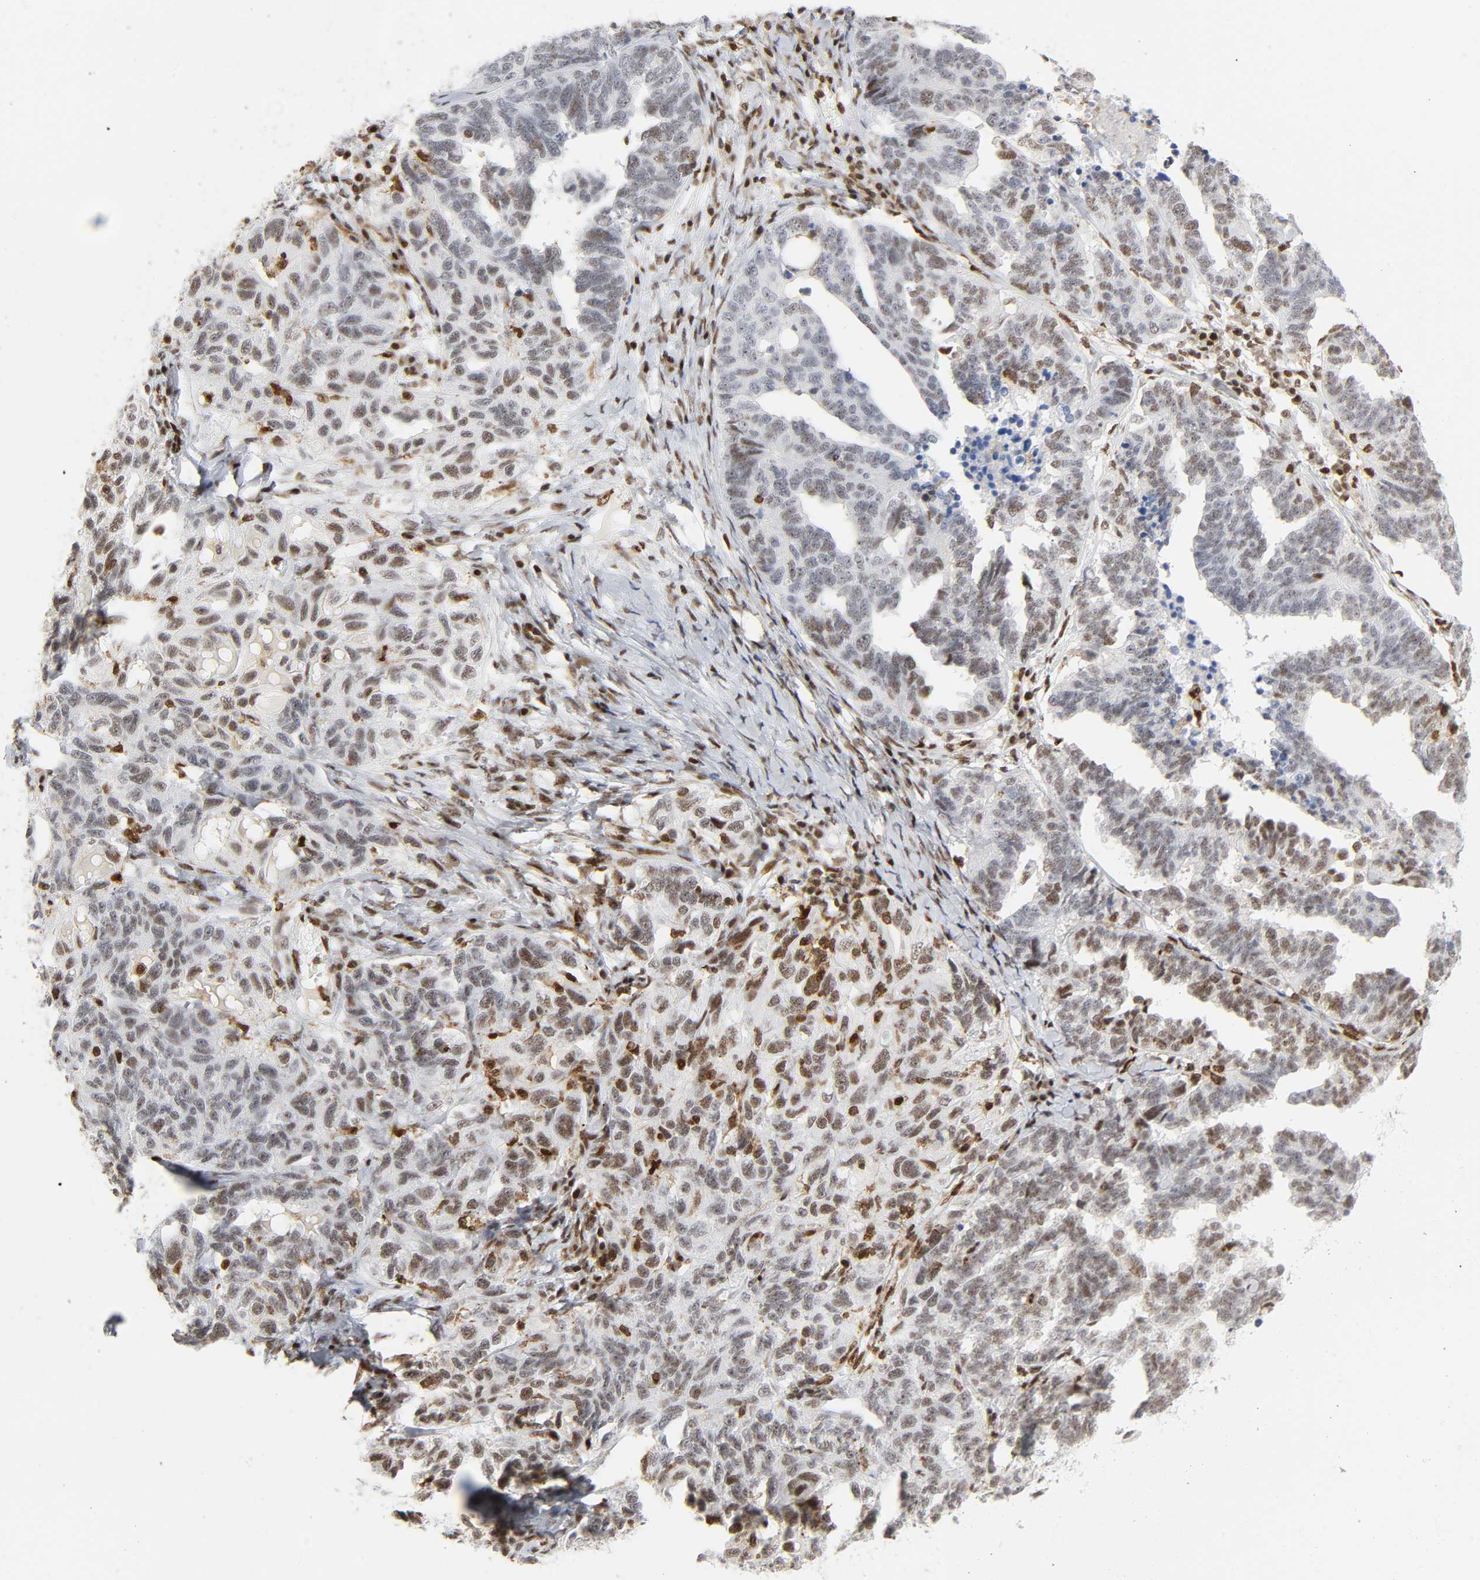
{"staining": {"intensity": "moderate", "quantity": "25%-75%", "location": "nuclear"}, "tissue": "ovarian cancer", "cell_type": "Tumor cells", "image_type": "cancer", "snomed": [{"axis": "morphology", "description": "Cystadenocarcinoma, serous, NOS"}, {"axis": "topography", "description": "Ovary"}], "caption": "Ovarian serous cystadenocarcinoma stained for a protein exhibits moderate nuclear positivity in tumor cells. The staining was performed using DAB to visualize the protein expression in brown, while the nuclei were stained in blue with hematoxylin (Magnification: 20x).", "gene": "WAS", "patient": {"sex": "female", "age": 82}}